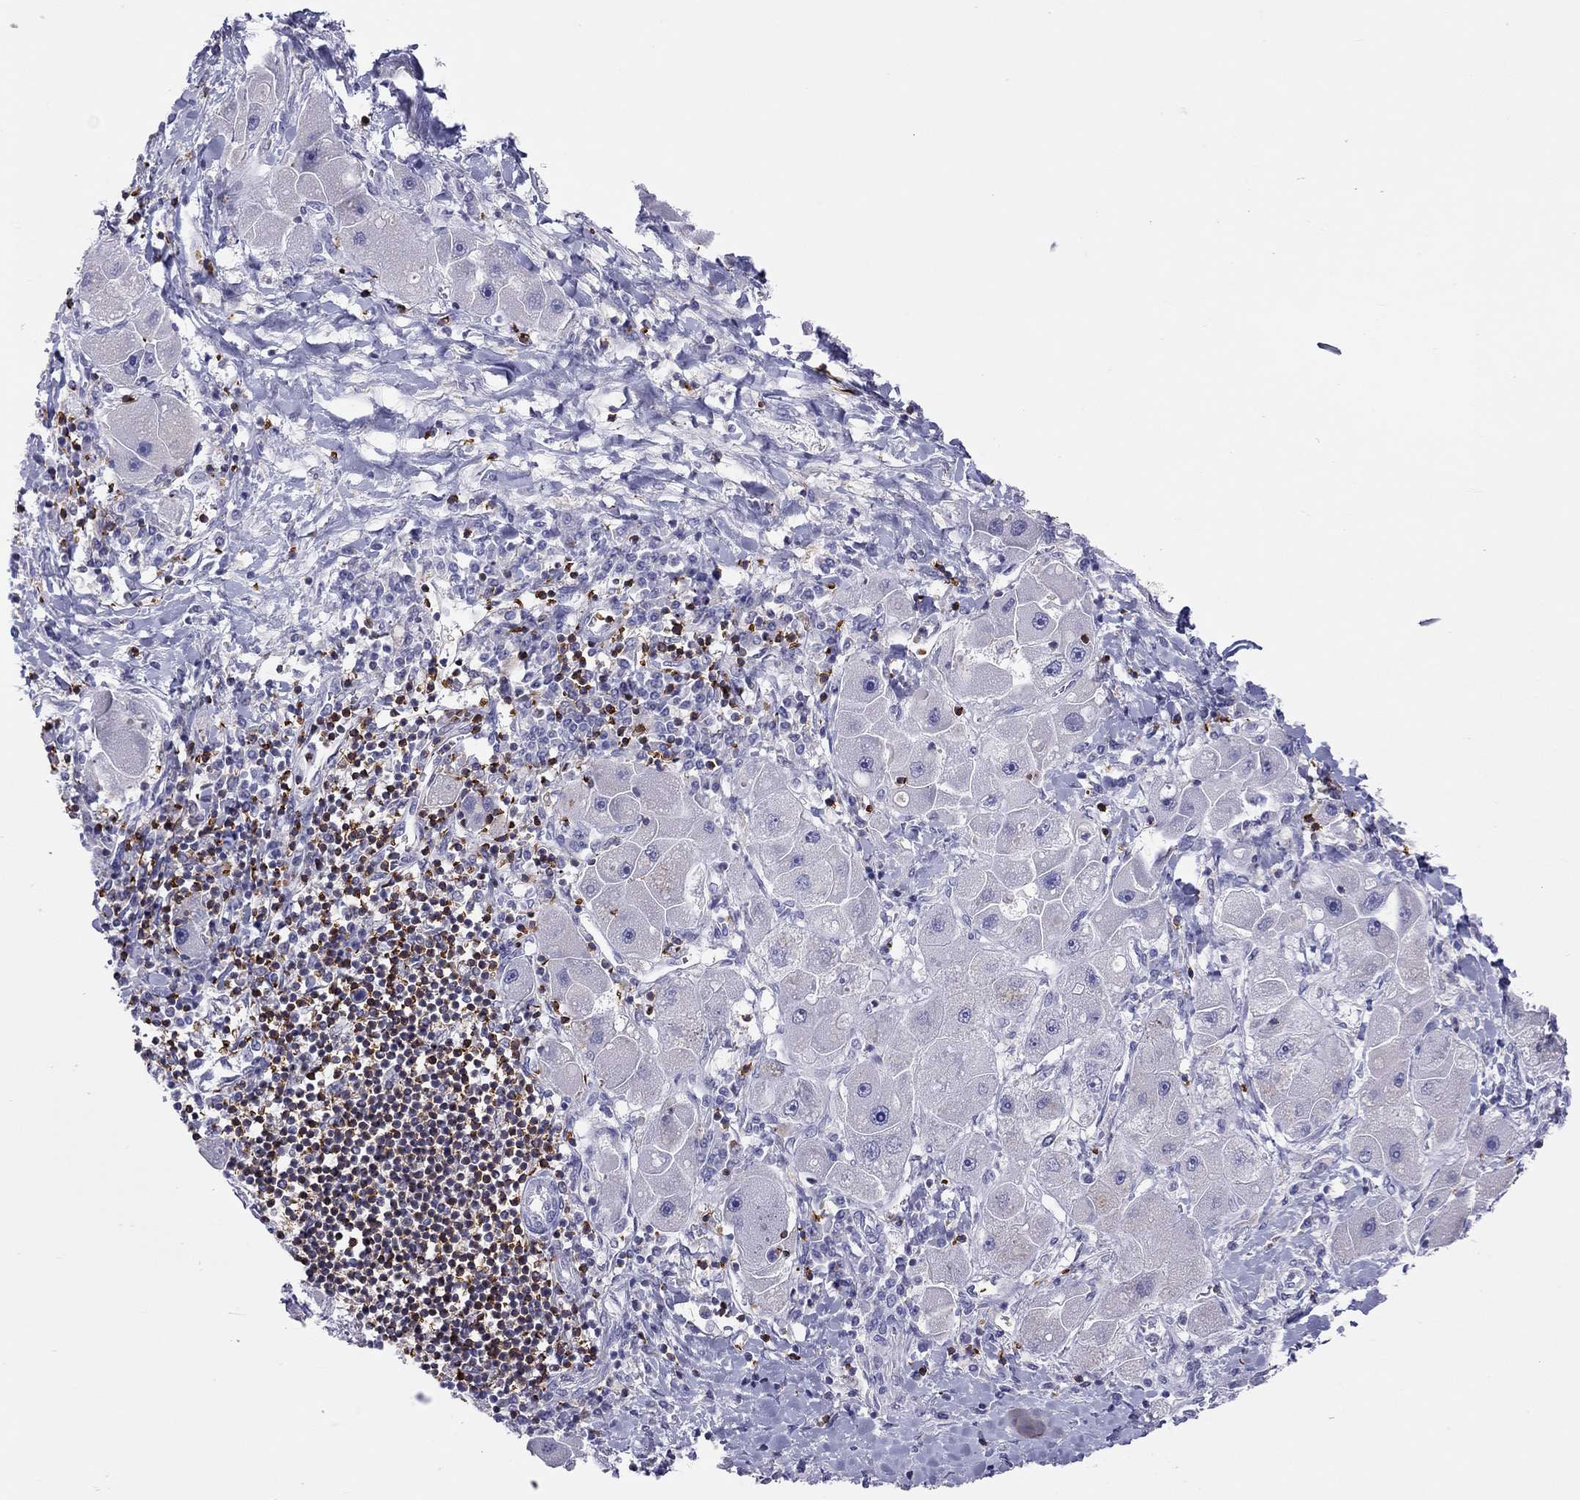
{"staining": {"intensity": "negative", "quantity": "none", "location": "none"}, "tissue": "liver cancer", "cell_type": "Tumor cells", "image_type": "cancer", "snomed": [{"axis": "morphology", "description": "Carcinoma, Hepatocellular, NOS"}, {"axis": "topography", "description": "Liver"}], "caption": "There is no significant expression in tumor cells of hepatocellular carcinoma (liver).", "gene": "MND1", "patient": {"sex": "male", "age": 24}}